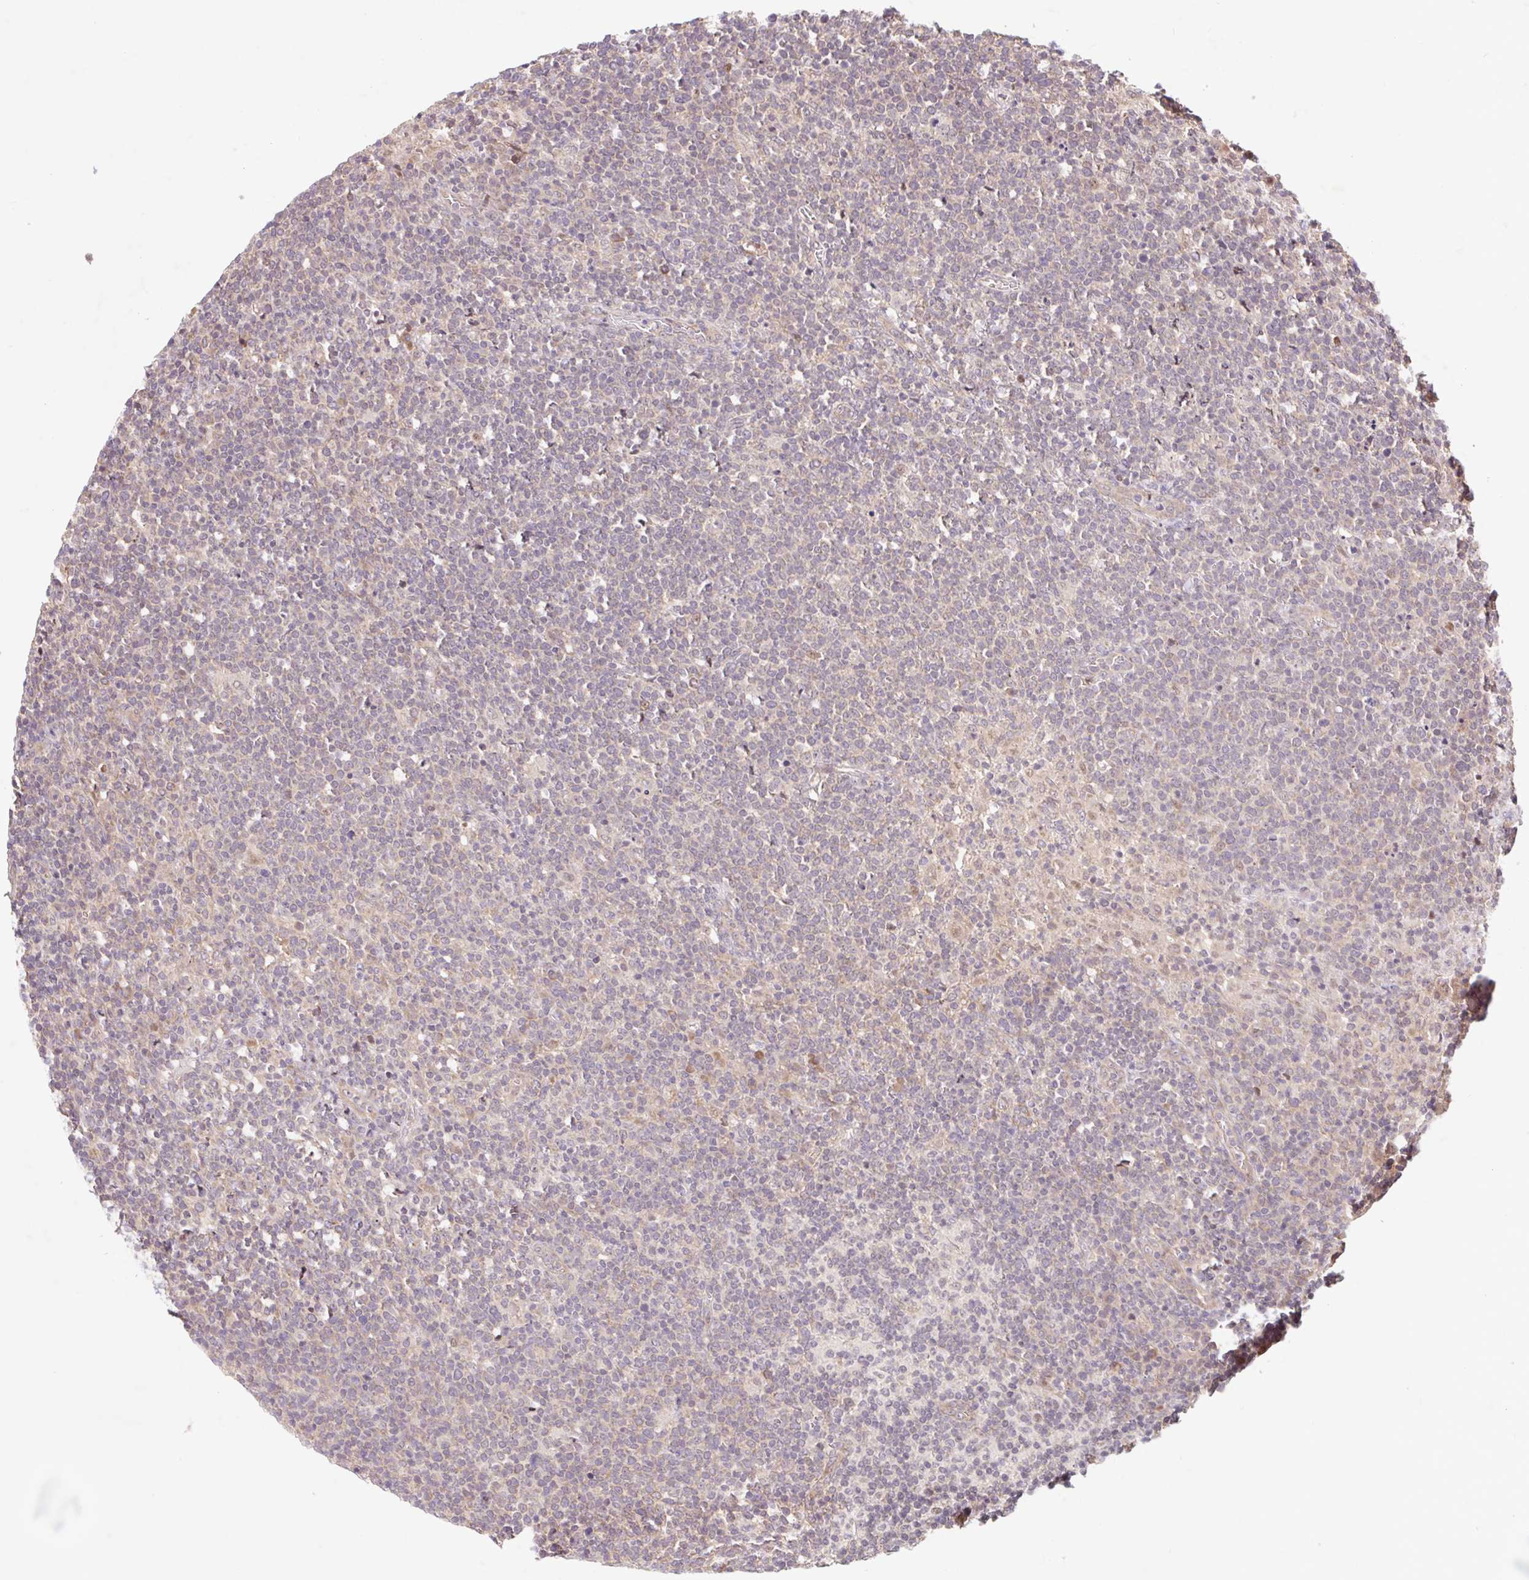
{"staining": {"intensity": "weak", "quantity": "<25%", "location": "cytoplasmic/membranous"}, "tissue": "lymphoma", "cell_type": "Tumor cells", "image_type": "cancer", "snomed": [{"axis": "morphology", "description": "Malignant lymphoma, non-Hodgkin's type, High grade"}, {"axis": "topography", "description": "Lymph node"}], "caption": "A histopathology image of lymphoma stained for a protein shows no brown staining in tumor cells.", "gene": "HFE", "patient": {"sex": "male", "age": 61}}